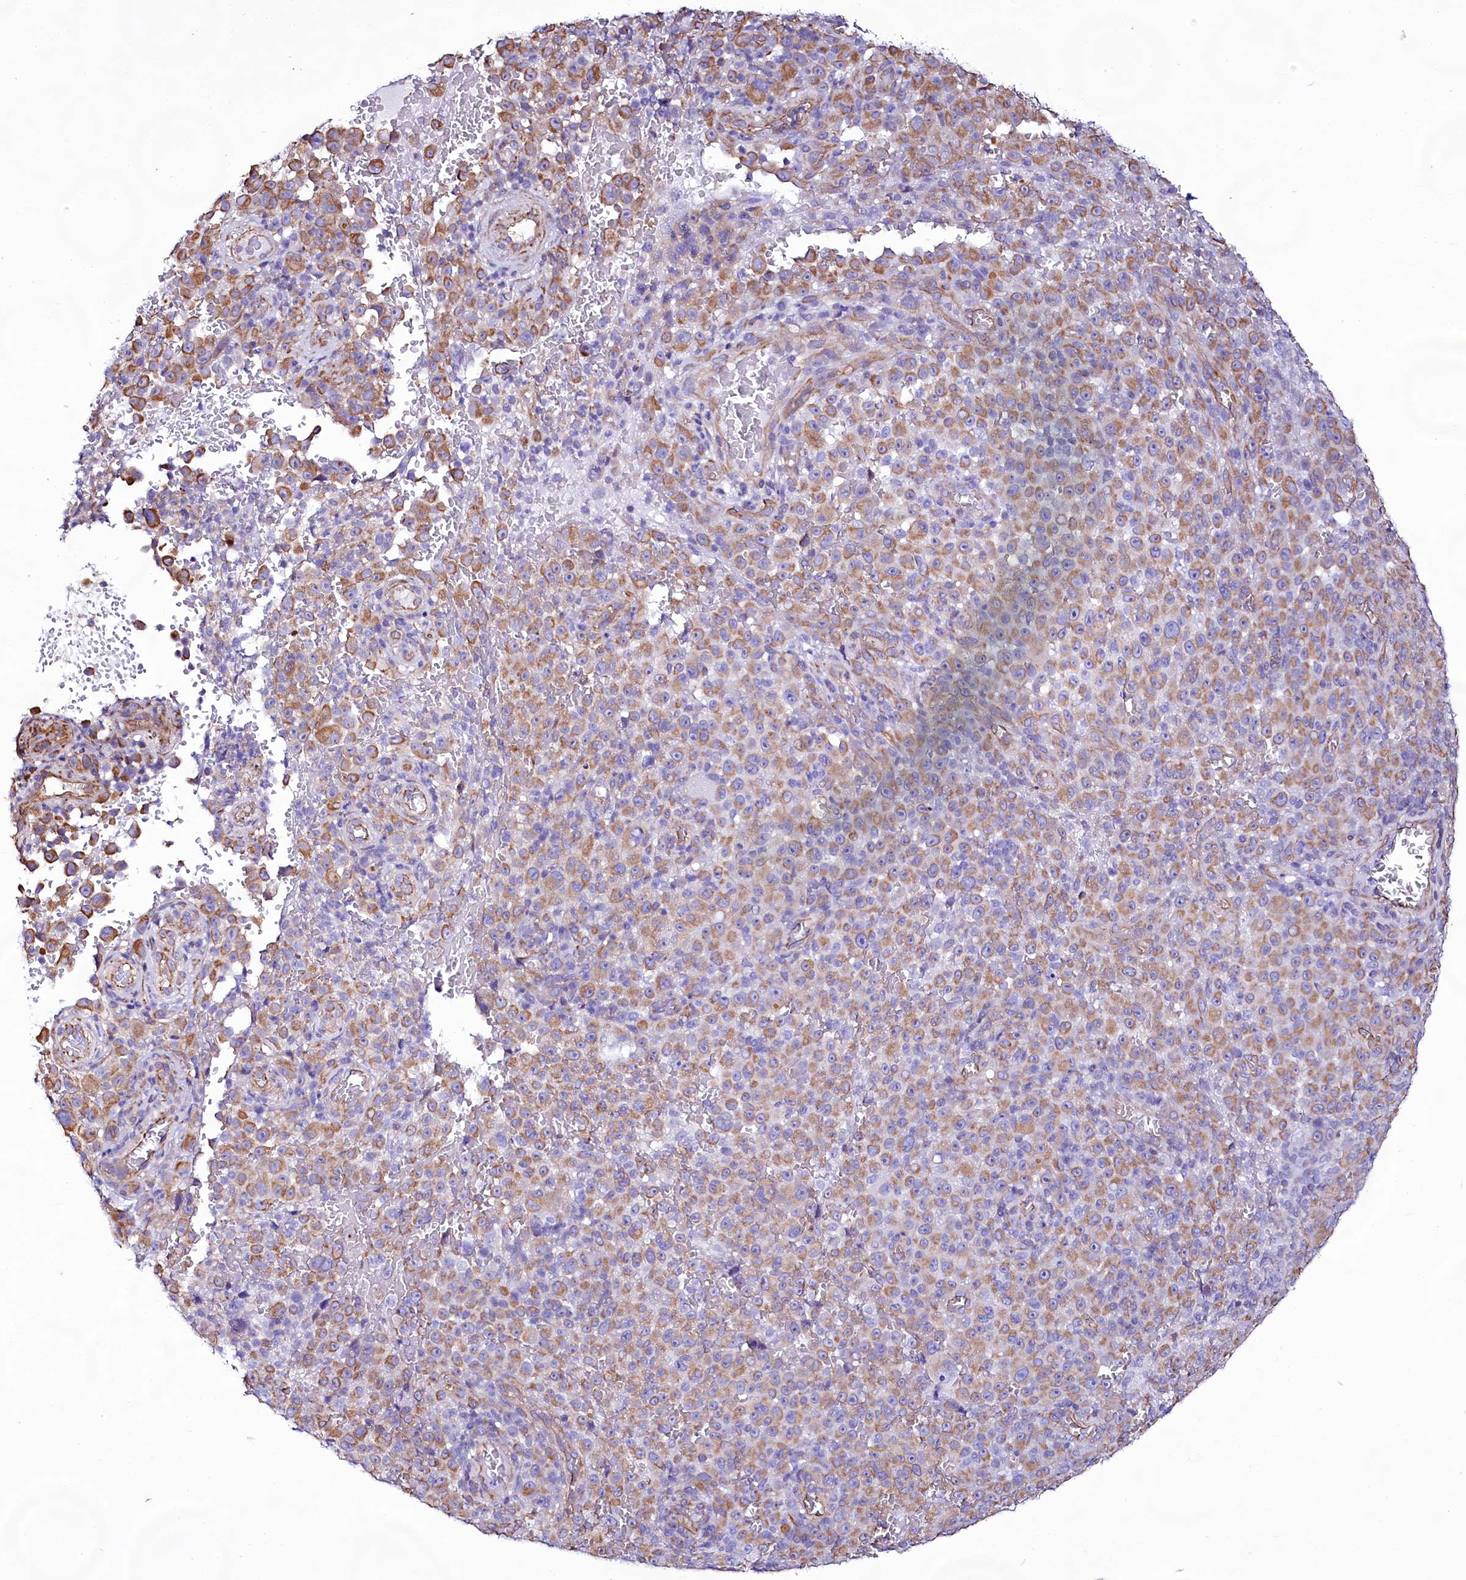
{"staining": {"intensity": "moderate", "quantity": ">75%", "location": "cytoplasmic/membranous"}, "tissue": "melanoma", "cell_type": "Tumor cells", "image_type": "cancer", "snomed": [{"axis": "morphology", "description": "Malignant melanoma, NOS"}, {"axis": "topography", "description": "Skin"}], "caption": "About >75% of tumor cells in malignant melanoma show moderate cytoplasmic/membranous protein expression as visualized by brown immunohistochemical staining.", "gene": "CD99", "patient": {"sex": "female", "age": 82}}